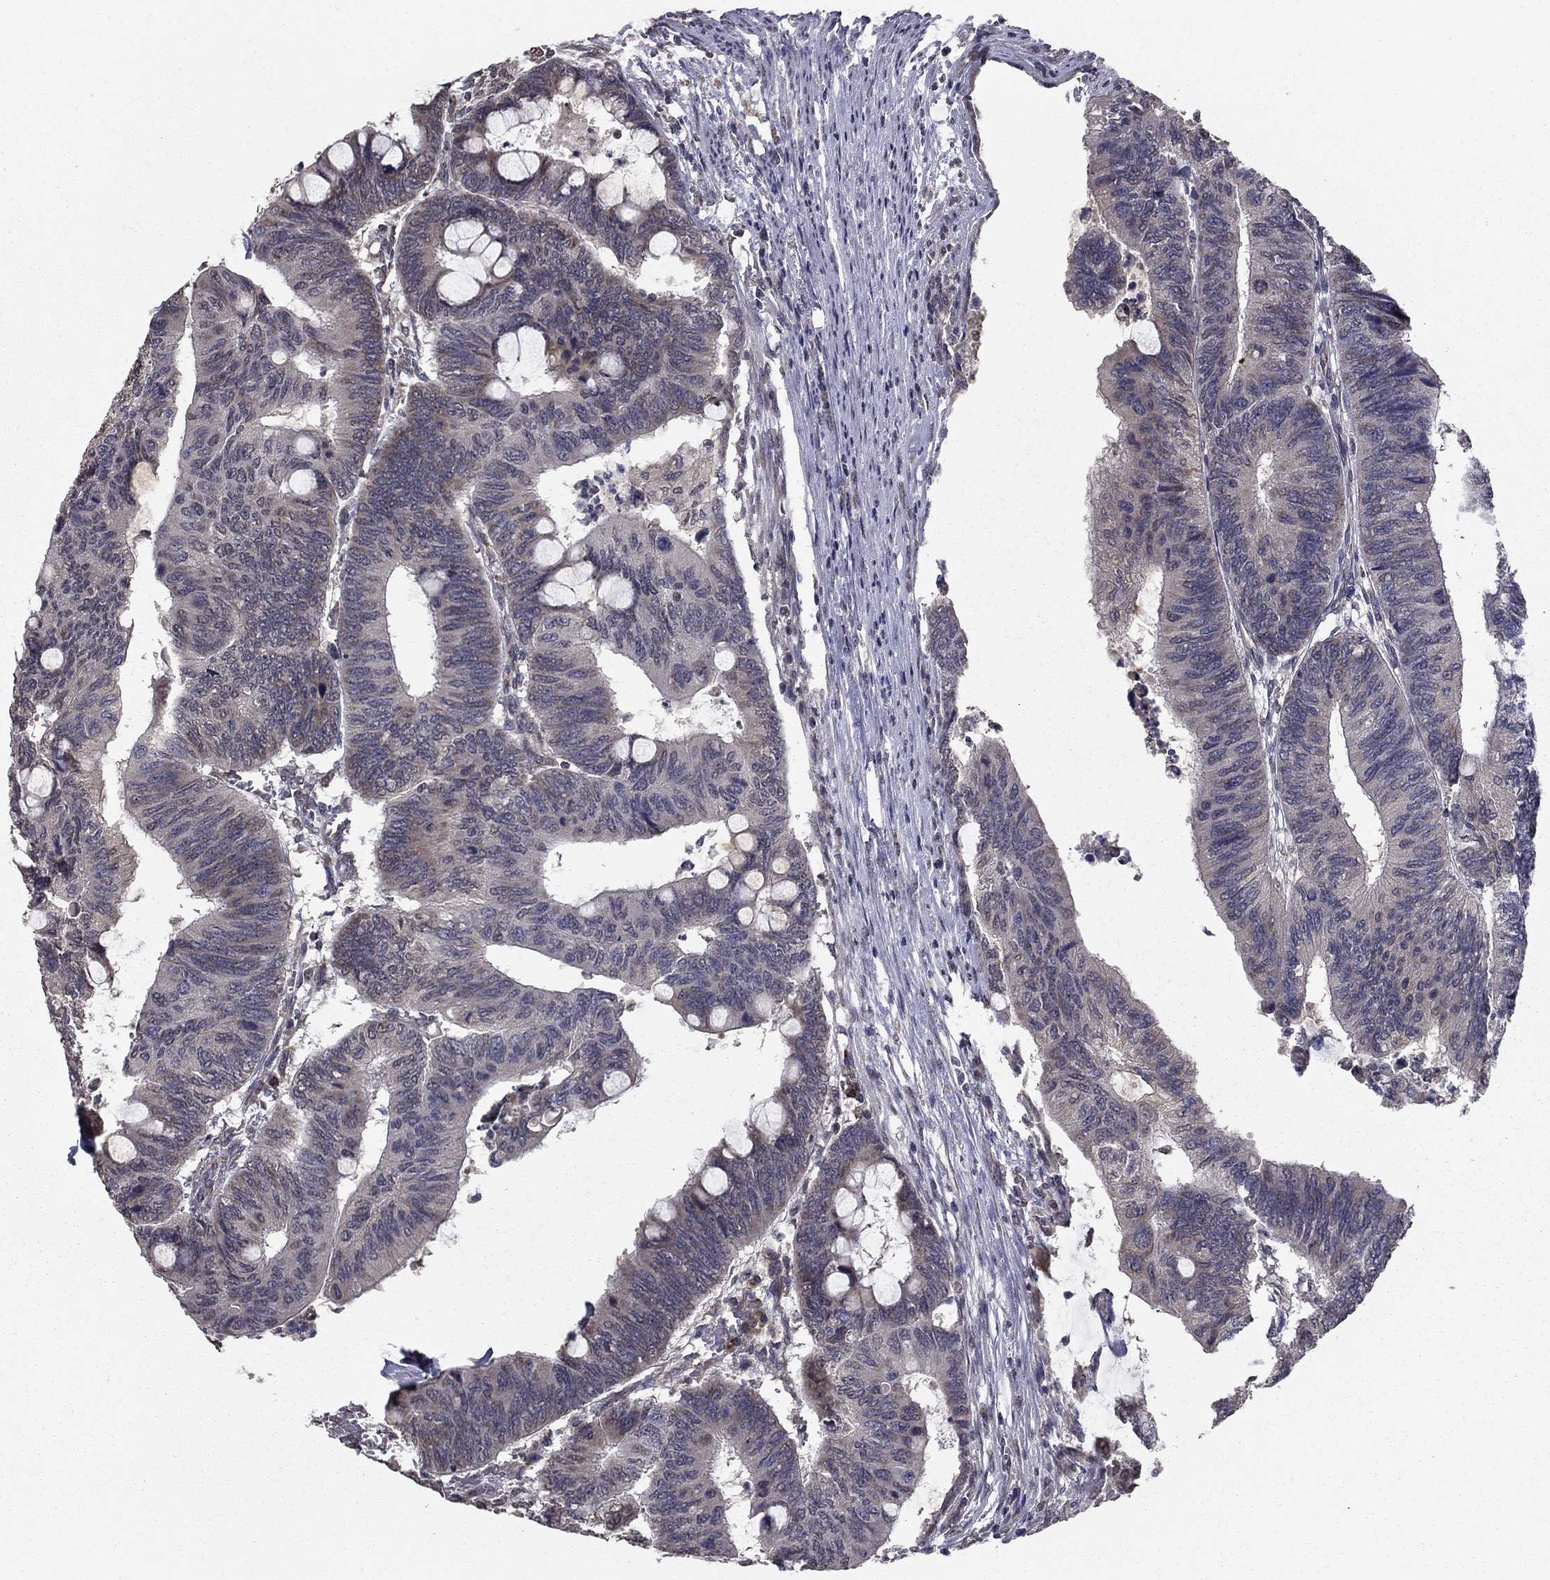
{"staining": {"intensity": "negative", "quantity": "none", "location": "none"}, "tissue": "colorectal cancer", "cell_type": "Tumor cells", "image_type": "cancer", "snomed": [{"axis": "morphology", "description": "Normal tissue, NOS"}, {"axis": "morphology", "description": "Adenocarcinoma, NOS"}, {"axis": "topography", "description": "Rectum"}, {"axis": "topography", "description": "Peripheral nerve tissue"}], "caption": "DAB (3,3'-diaminobenzidine) immunohistochemical staining of colorectal cancer shows no significant expression in tumor cells.", "gene": "SLC2A13", "patient": {"sex": "male", "age": 92}}